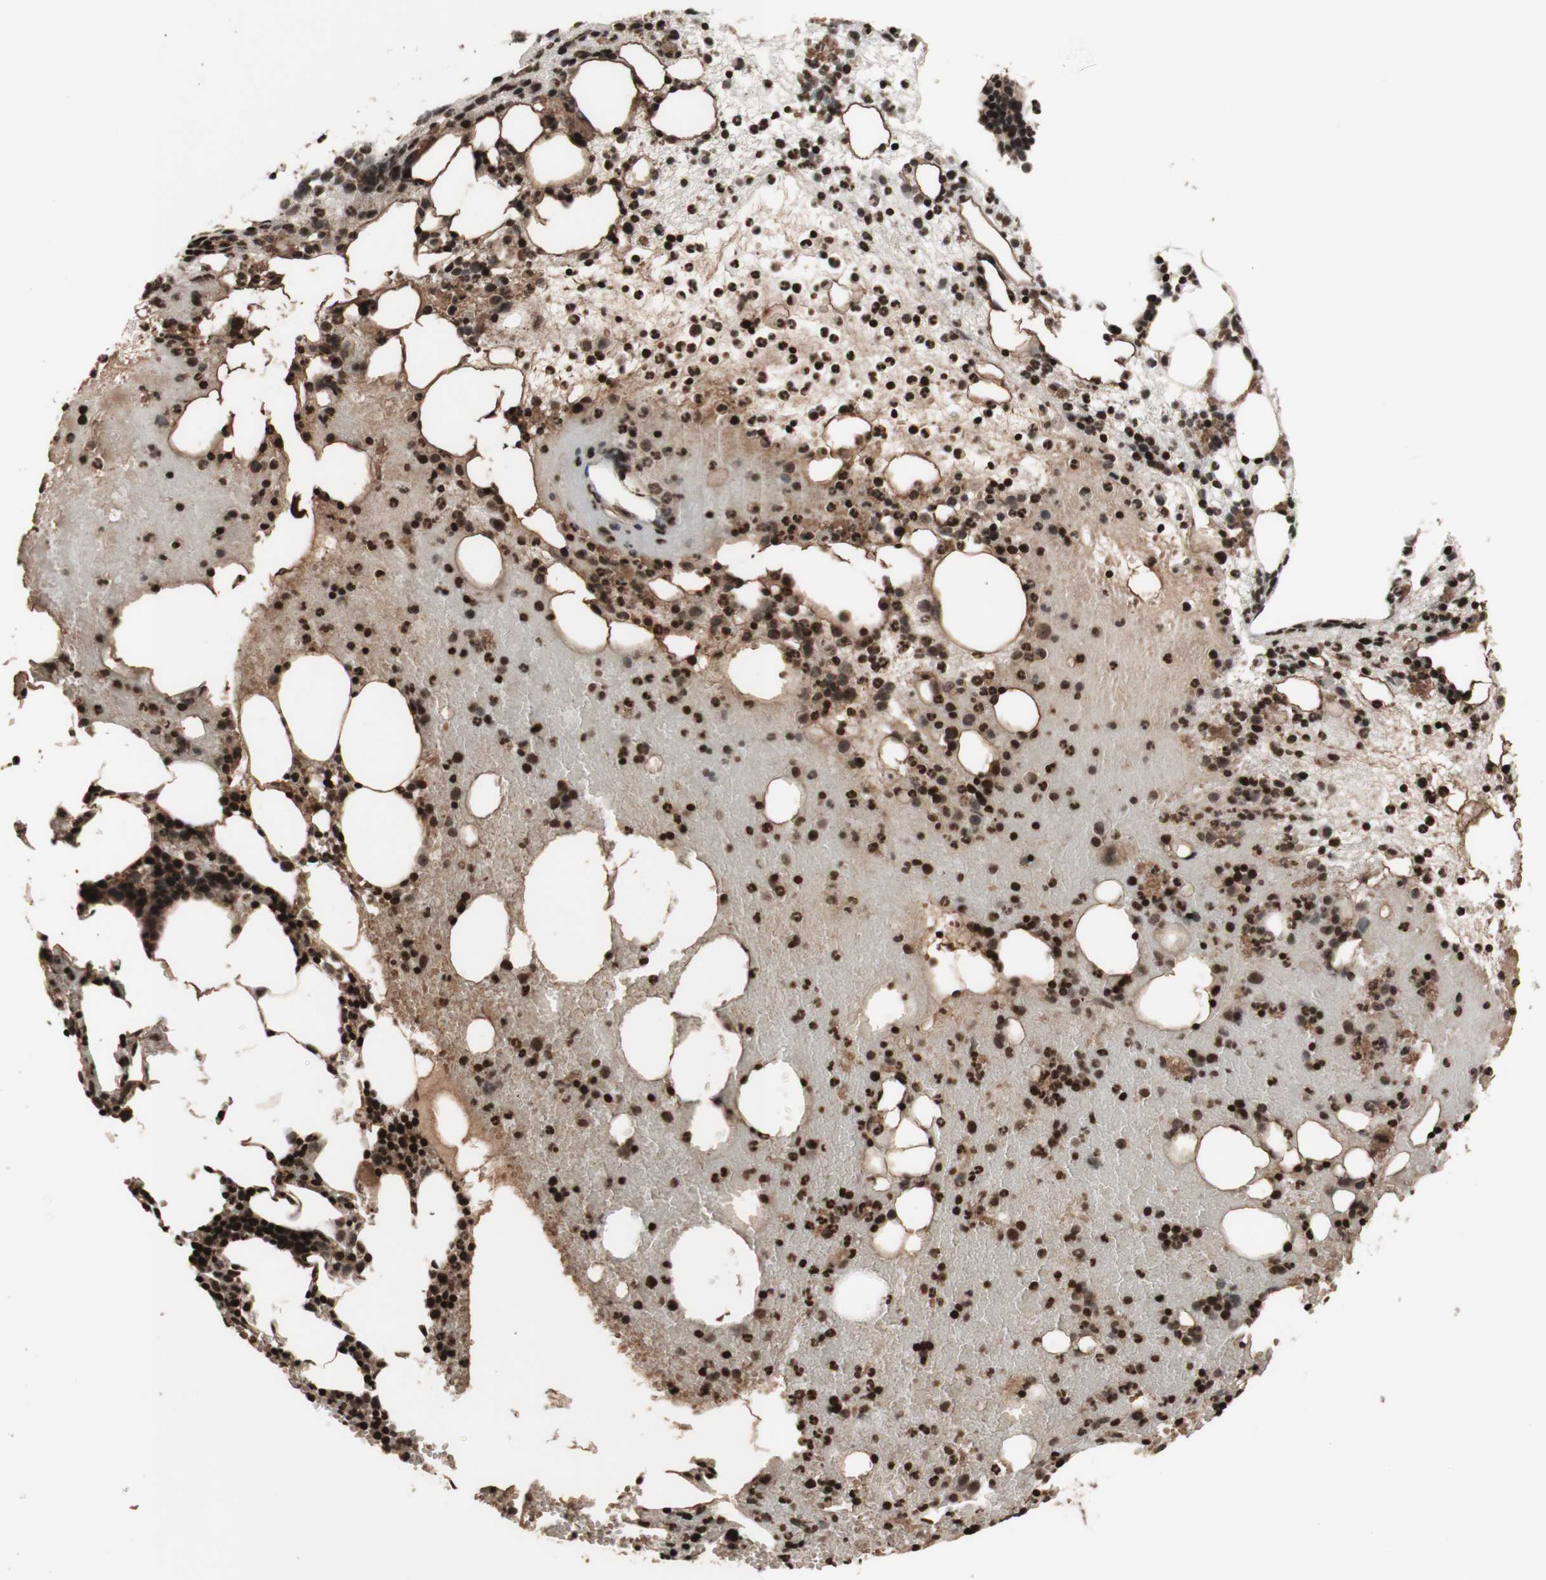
{"staining": {"intensity": "strong", "quantity": "25%-75%", "location": "cytoplasmic/membranous,nuclear"}, "tissue": "bone marrow", "cell_type": "Hematopoietic cells", "image_type": "normal", "snomed": [{"axis": "morphology", "description": "Normal tissue, NOS"}, {"axis": "morphology", "description": "Inflammation, NOS"}, {"axis": "topography", "description": "Bone marrow"}], "caption": "Bone marrow was stained to show a protein in brown. There is high levels of strong cytoplasmic/membranous,nuclear staining in approximately 25%-75% of hematopoietic cells.", "gene": "POLA1", "patient": {"sex": "female", "age": 79}}